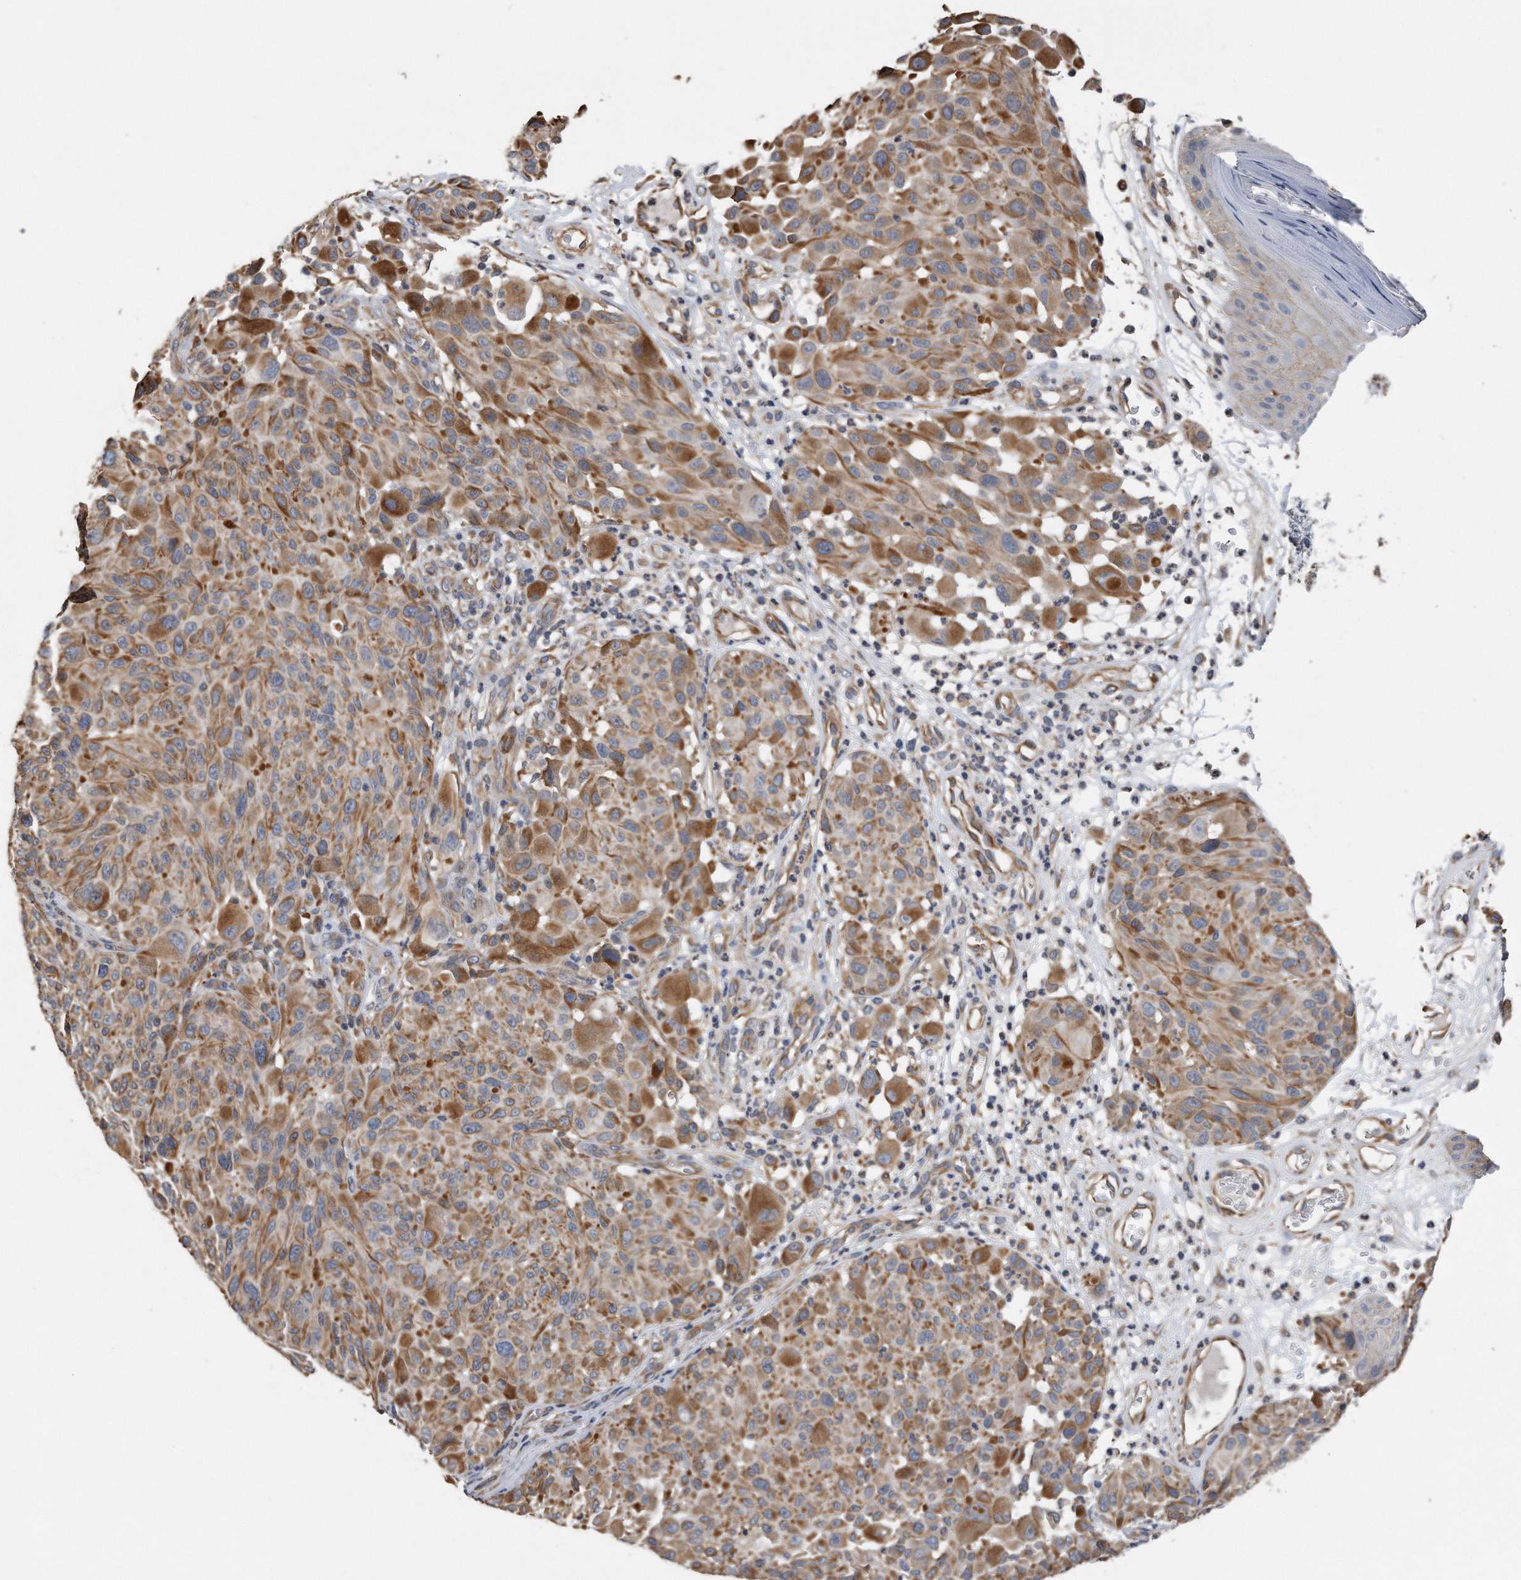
{"staining": {"intensity": "moderate", "quantity": "25%-75%", "location": "cytoplasmic/membranous"}, "tissue": "melanoma", "cell_type": "Tumor cells", "image_type": "cancer", "snomed": [{"axis": "morphology", "description": "Malignant melanoma, NOS"}, {"axis": "topography", "description": "Skin"}], "caption": "Protein staining of melanoma tissue reveals moderate cytoplasmic/membranous staining in about 25%-75% of tumor cells.", "gene": "GPC1", "patient": {"sex": "male", "age": 83}}